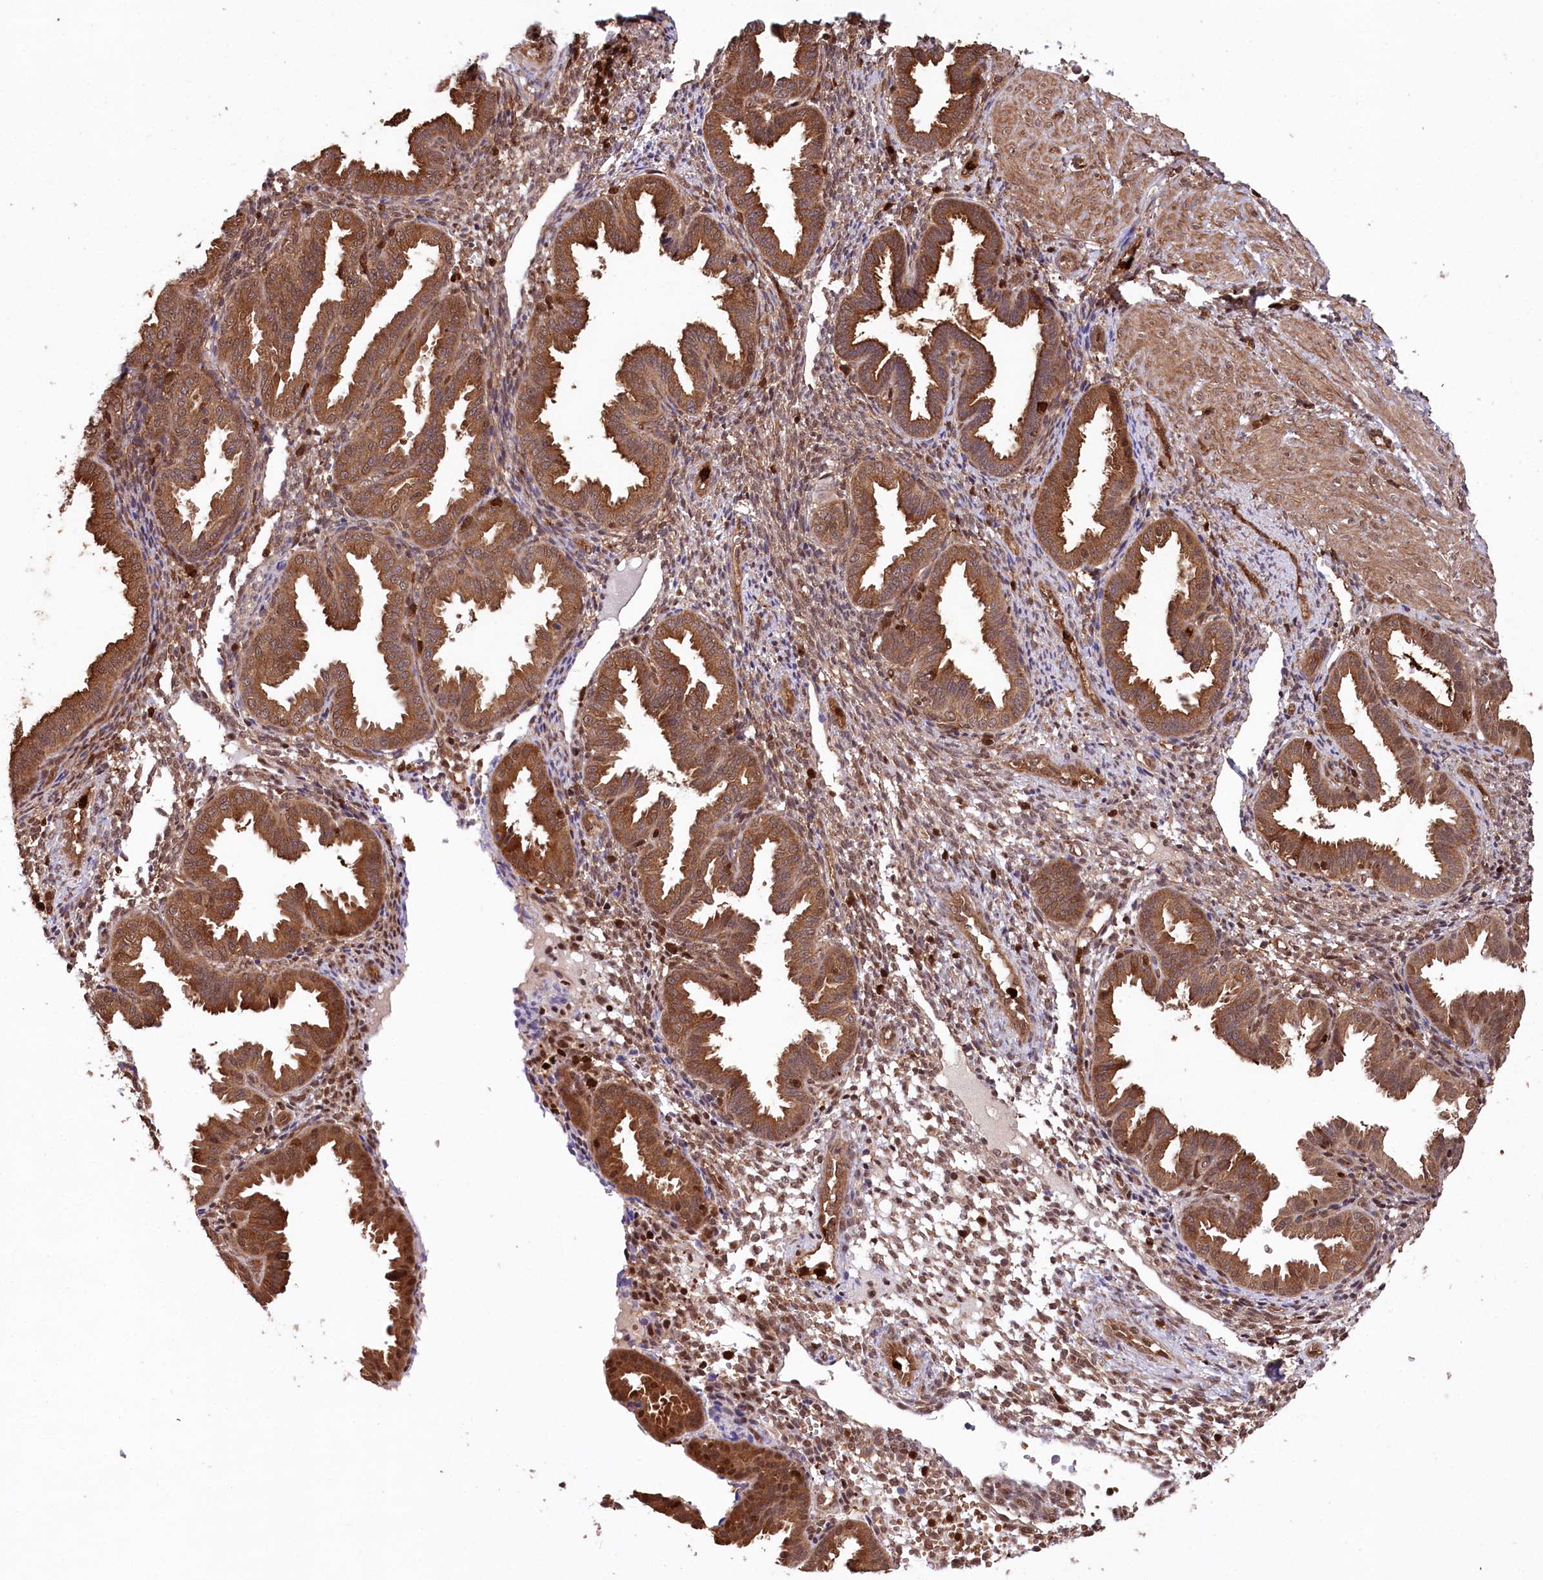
{"staining": {"intensity": "moderate", "quantity": "25%-75%", "location": "cytoplasmic/membranous"}, "tissue": "endometrium", "cell_type": "Cells in endometrial stroma", "image_type": "normal", "snomed": [{"axis": "morphology", "description": "Normal tissue, NOS"}, {"axis": "topography", "description": "Endometrium"}], "caption": "This is a histology image of immunohistochemistry staining of unremarkable endometrium, which shows moderate expression in the cytoplasmic/membranous of cells in endometrial stroma.", "gene": "LSG1", "patient": {"sex": "female", "age": 33}}